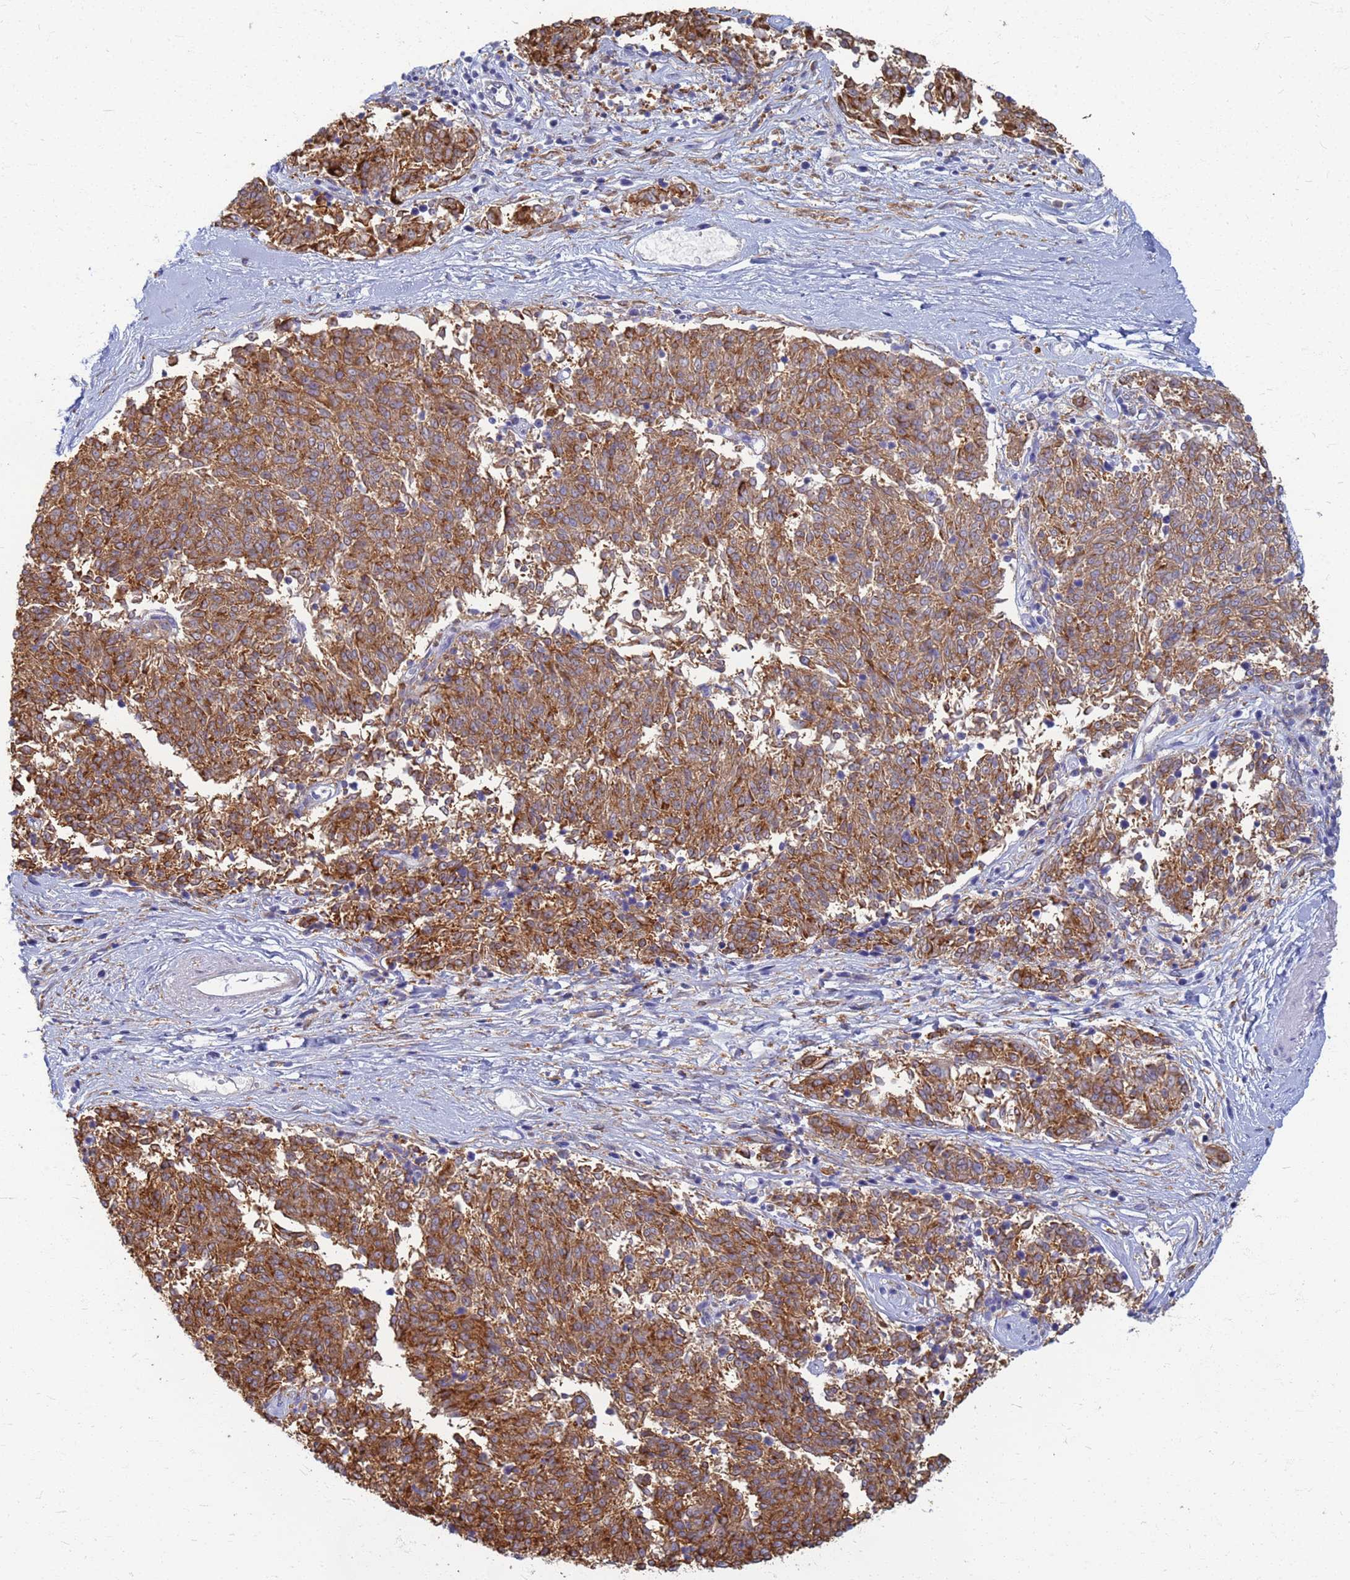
{"staining": {"intensity": "moderate", "quantity": ">75%", "location": "cytoplasmic/membranous"}, "tissue": "melanoma", "cell_type": "Tumor cells", "image_type": "cancer", "snomed": [{"axis": "morphology", "description": "Malignant melanoma, NOS"}, {"axis": "topography", "description": "Skin"}], "caption": "Immunohistochemical staining of human malignant melanoma shows medium levels of moderate cytoplasmic/membranous expression in approximately >75% of tumor cells. (Stains: DAB in brown, nuclei in blue, Microscopy: brightfield microscopy at high magnification).", "gene": "ATP6V1E1", "patient": {"sex": "female", "age": 72}}